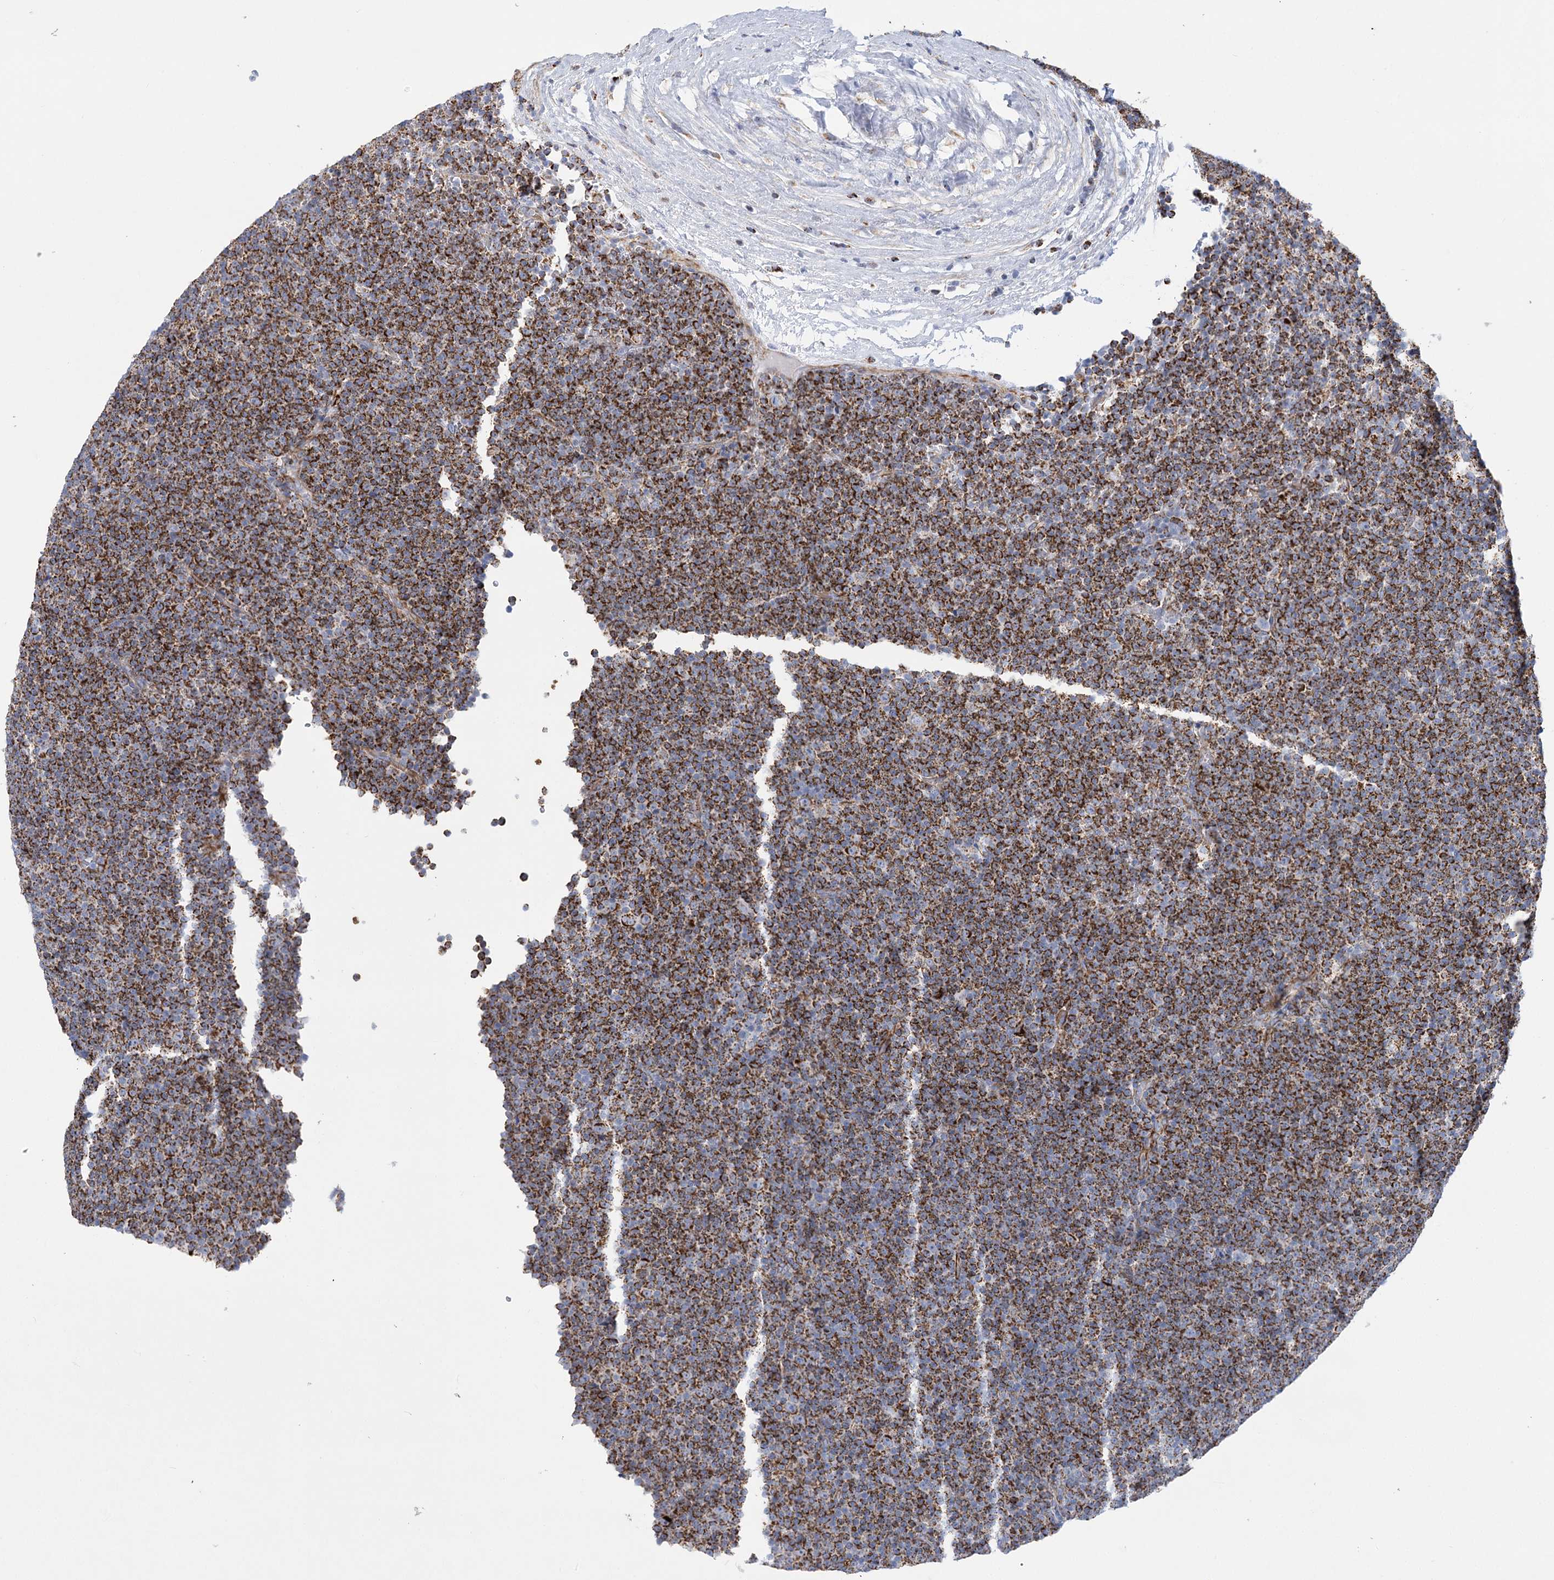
{"staining": {"intensity": "strong", "quantity": ">75%", "location": "cytoplasmic/membranous"}, "tissue": "lymphoma", "cell_type": "Tumor cells", "image_type": "cancer", "snomed": [{"axis": "morphology", "description": "Malignant lymphoma, non-Hodgkin's type, Low grade"}, {"axis": "topography", "description": "Lymph node"}], "caption": "Protein staining exhibits strong cytoplasmic/membranous positivity in about >75% of tumor cells in lymphoma. (Stains: DAB in brown, nuclei in blue, Microscopy: brightfield microscopy at high magnification).", "gene": "DHTKD1", "patient": {"sex": "female", "age": 67}}